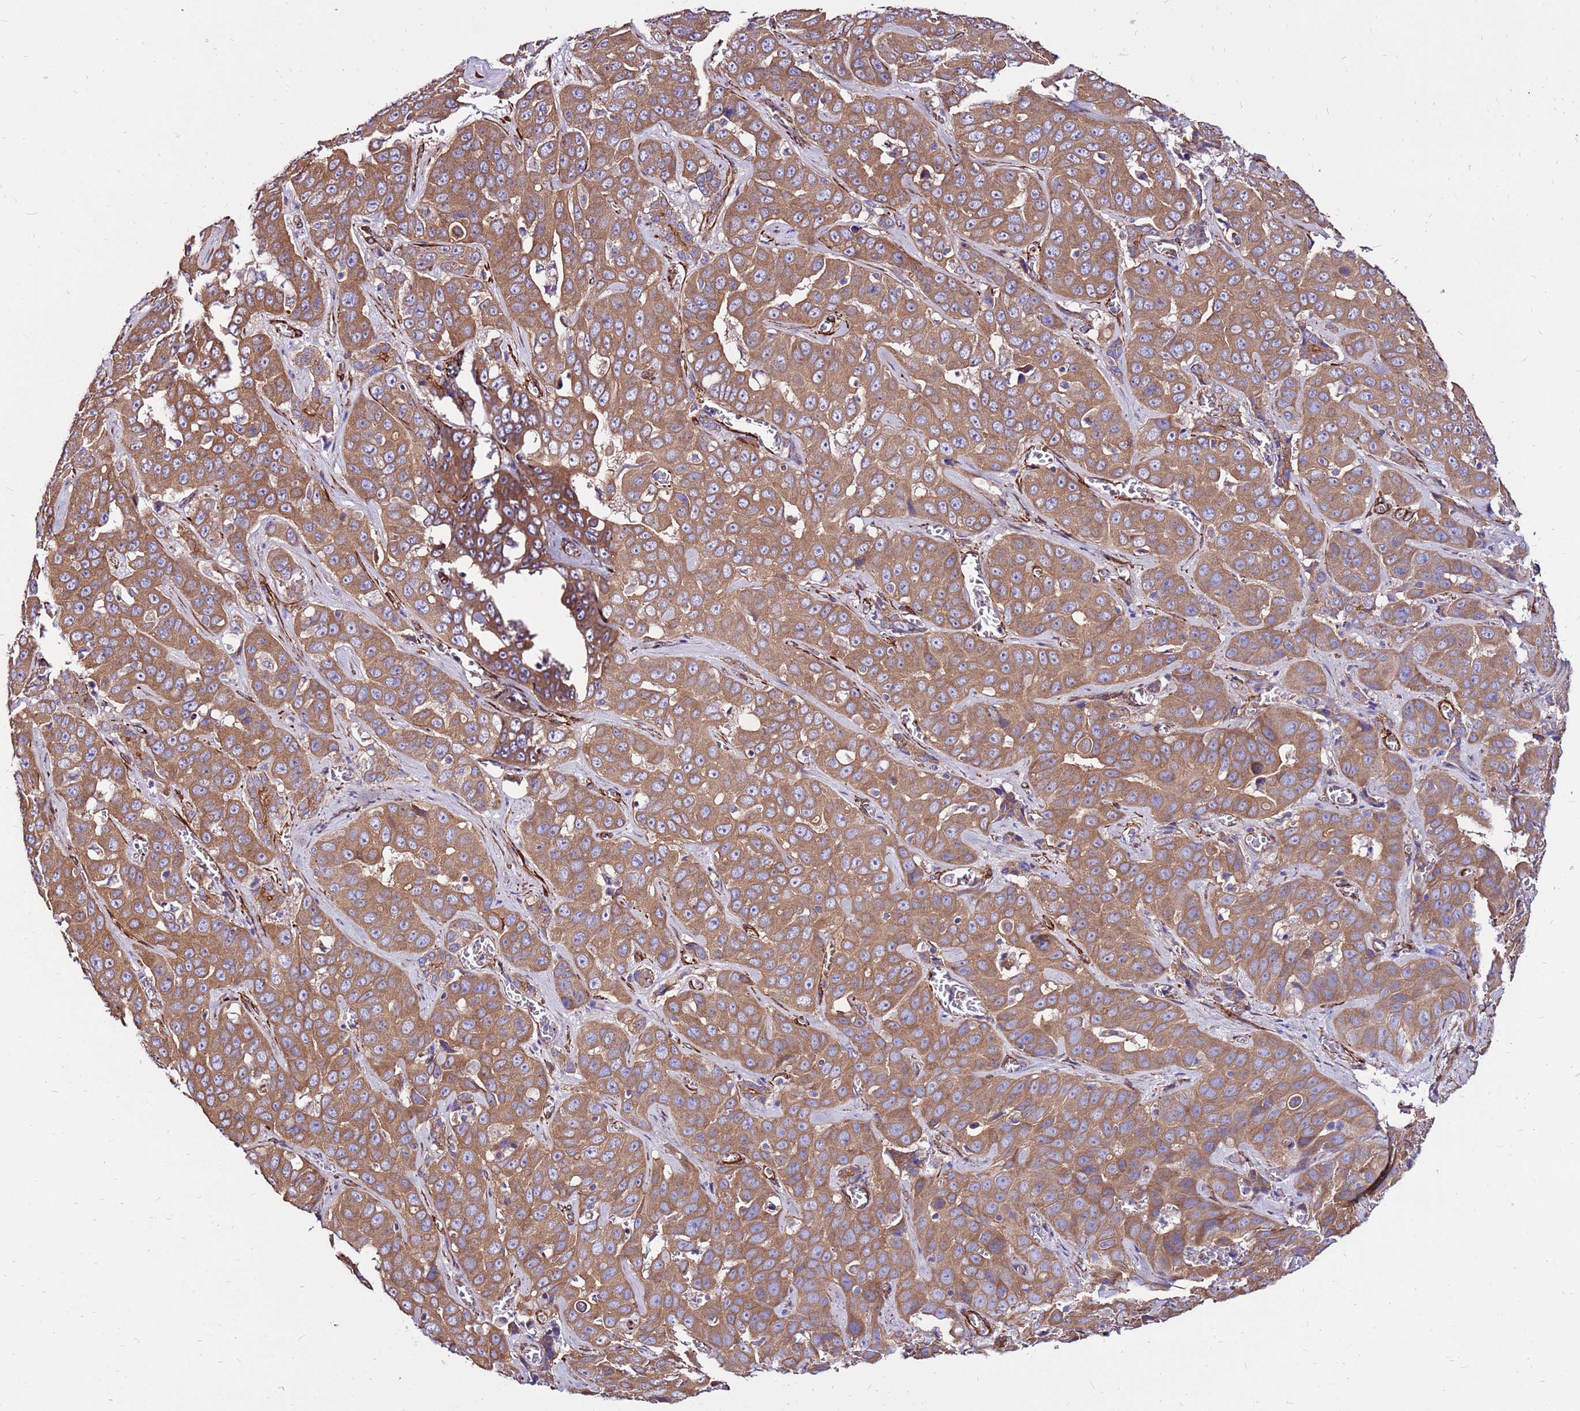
{"staining": {"intensity": "moderate", "quantity": ">75%", "location": "cytoplasmic/membranous"}, "tissue": "liver cancer", "cell_type": "Tumor cells", "image_type": "cancer", "snomed": [{"axis": "morphology", "description": "Cholangiocarcinoma"}, {"axis": "topography", "description": "Liver"}], "caption": "Protein staining of liver cholangiocarcinoma tissue demonstrates moderate cytoplasmic/membranous staining in about >75% of tumor cells. Nuclei are stained in blue.", "gene": "EI24", "patient": {"sex": "female", "age": 52}}